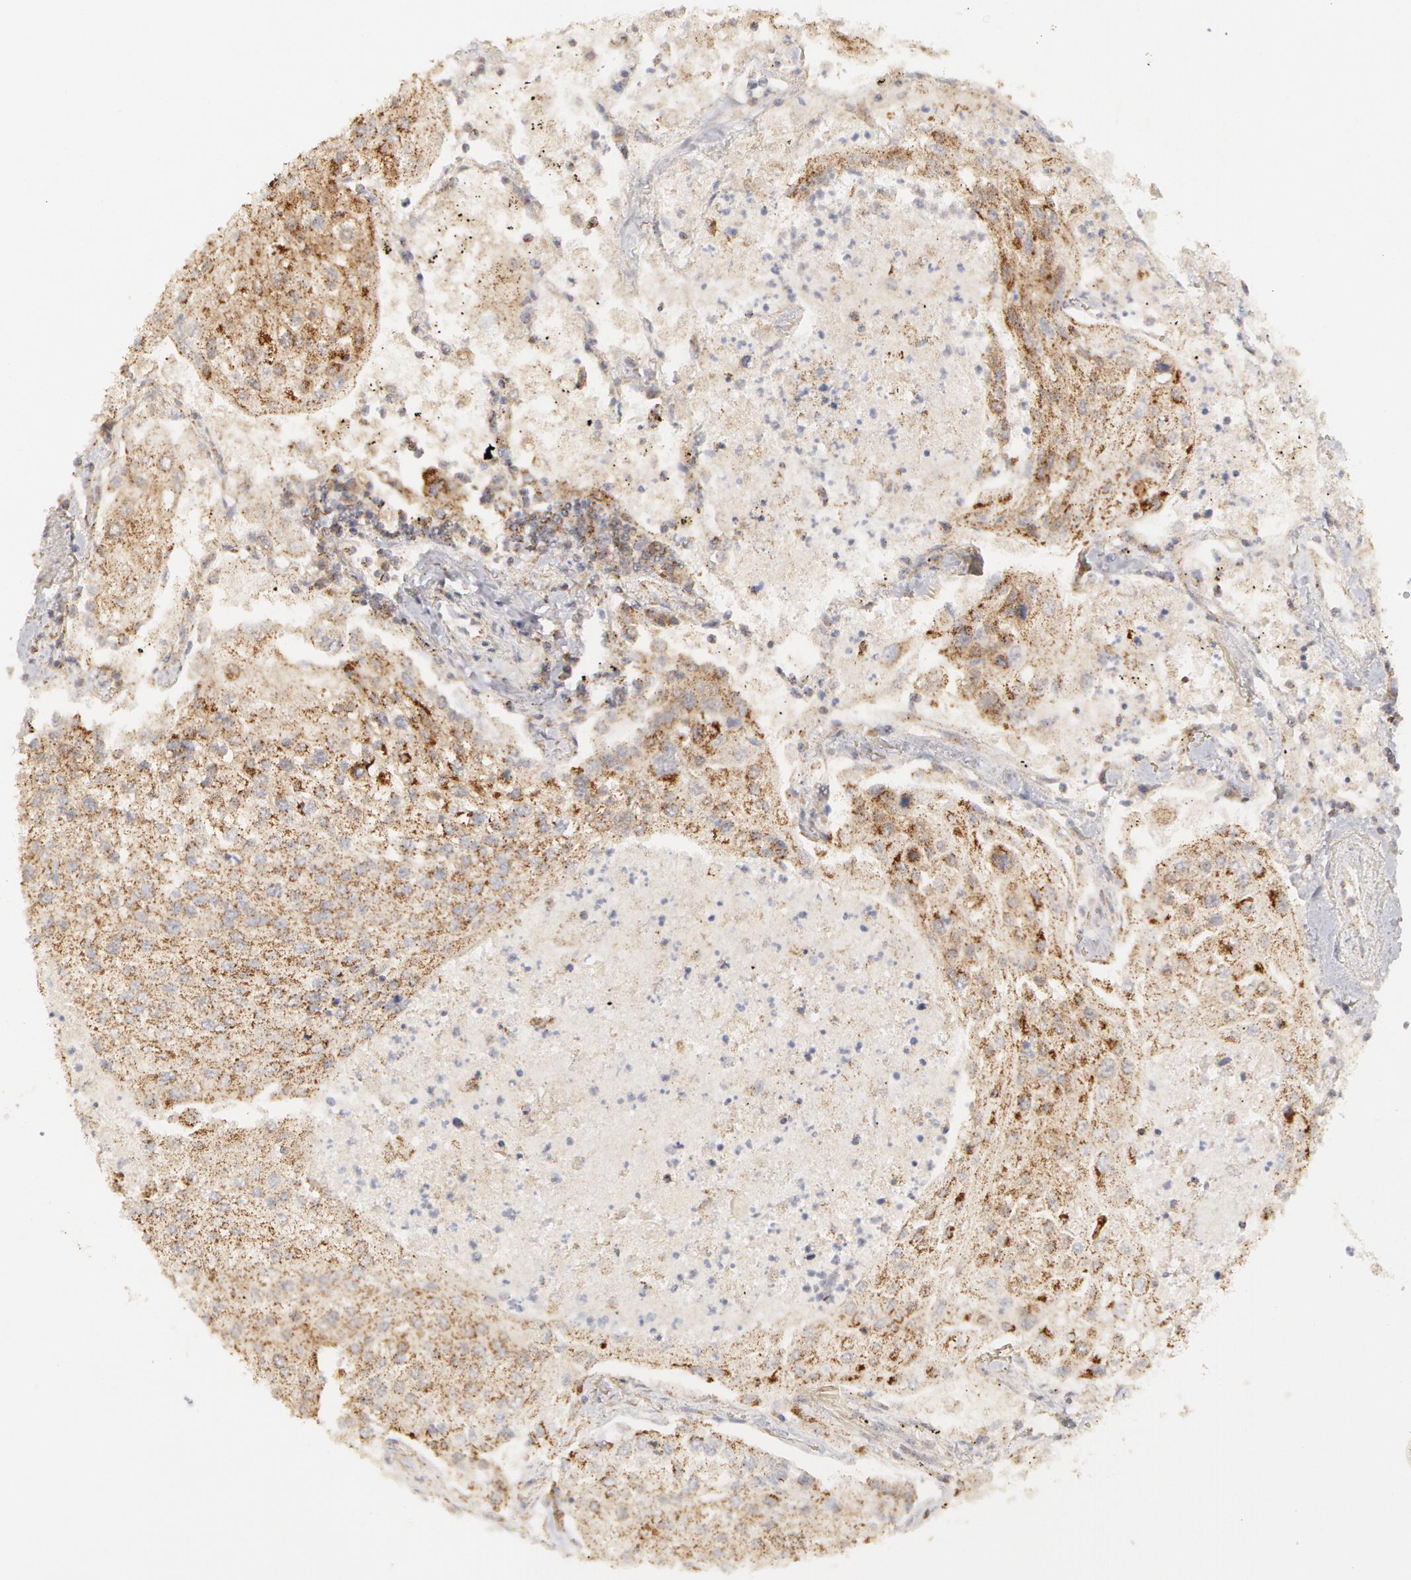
{"staining": {"intensity": "moderate", "quantity": "25%-75%", "location": "cytoplasmic/membranous"}, "tissue": "lung cancer", "cell_type": "Tumor cells", "image_type": "cancer", "snomed": [{"axis": "morphology", "description": "Squamous cell carcinoma, NOS"}, {"axis": "topography", "description": "Lung"}], "caption": "About 25%-75% of tumor cells in human lung cancer exhibit moderate cytoplasmic/membranous protein expression as visualized by brown immunohistochemical staining.", "gene": "ADPRH", "patient": {"sex": "male", "age": 75}}